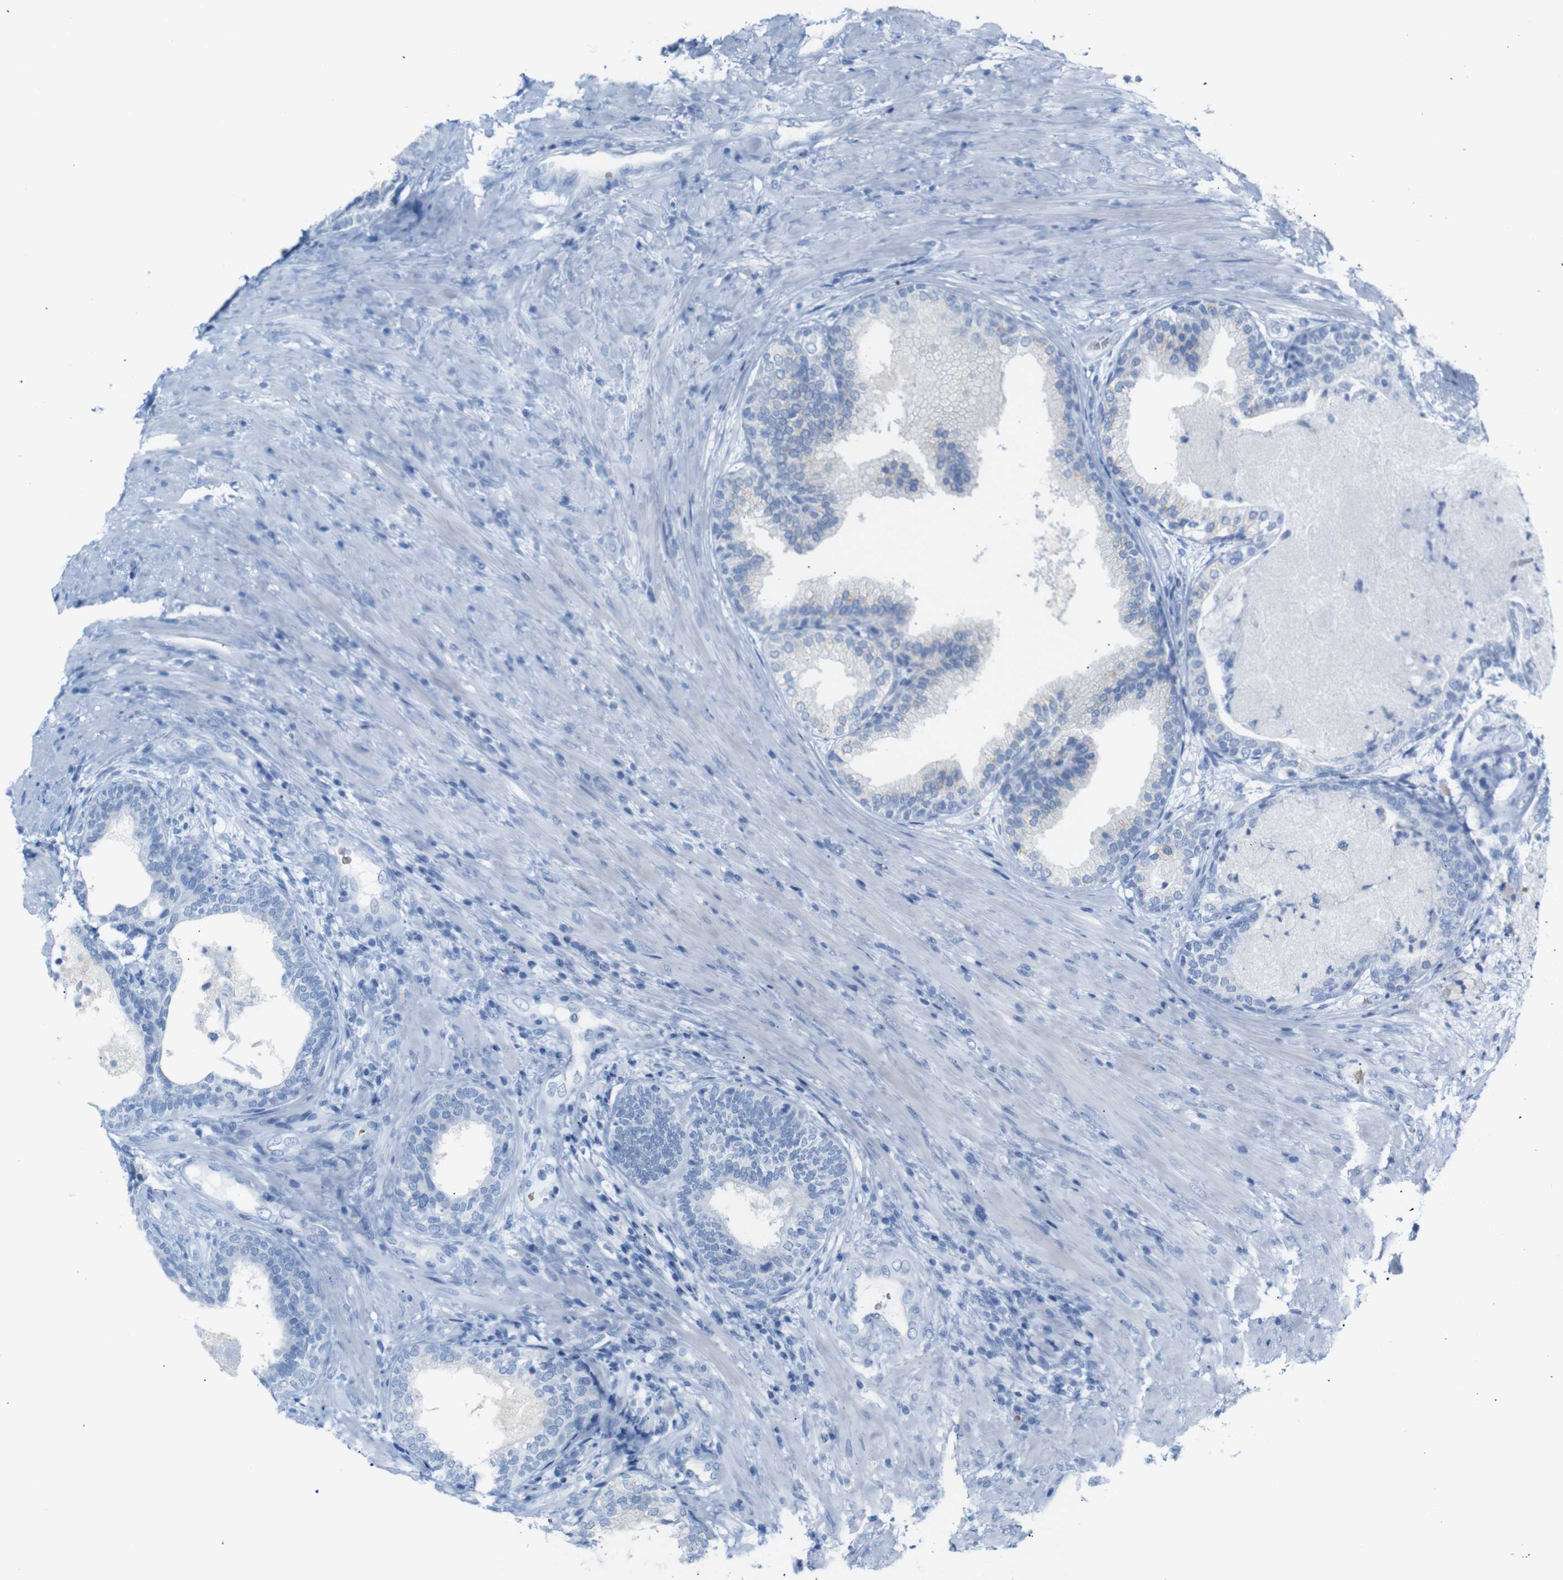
{"staining": {"intensity": "negative", "quantity": "none", "location": "none"}, "tissue": "prostate", "cell_type": "Glandular cells", "image_type": "normal", "snomed": [{"axis": "morphology", "description": "Normal tissue, NOS"}, {"axis": "topography", "description": "Prostate"}], "caption": "Glandular cells show no significant protein staining in benign prostate.", "gene": "ERVMER34", "patient": {"sex": "male", "age": 76}}